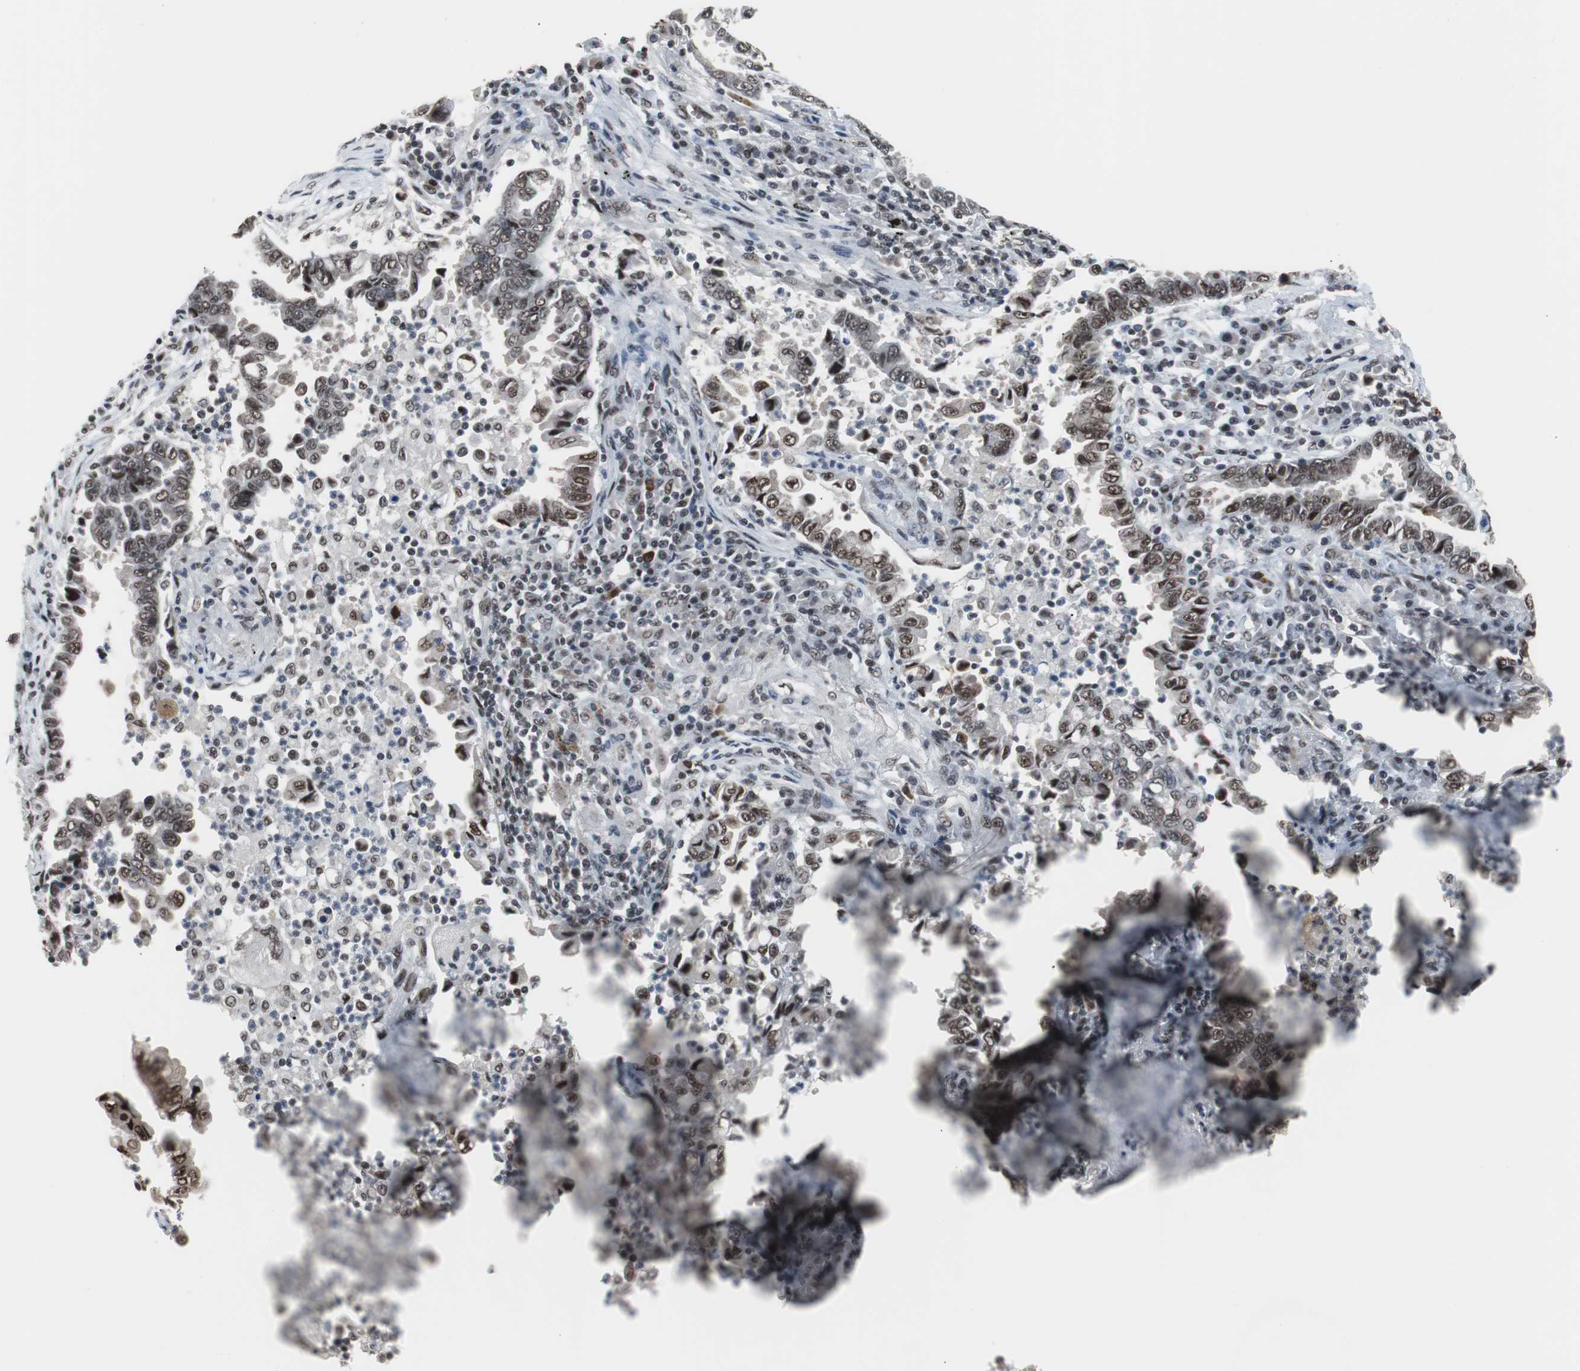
{"staining": {"intensity": "strong", "quantity": ">75%", "location": "nuclear"}, "tissue": "lung cancer", "cell_type": "Tumor cells", "image_type": "cancer", "snomed": [{"axis": "morphology", "description": "Normal tissue, NOS"}, {"axis": "morphology", "description": "Inflammation, NOS"}, {"axis": "morphology", "description": "Adenocarcinoma, NOS"}, {"axis": "topography", "description": "Lung"}], "caption": "The photomicrograph displays staining of adenocarcinoma (lung), revealing strong nuclear protein staining (brown color) within tumor cells. Immunohistochemistry stains the protein of interest in brown and the nuclei are stained blue.", "gene": "TAF7", "patient": {"sex": "female", "age": 64}}